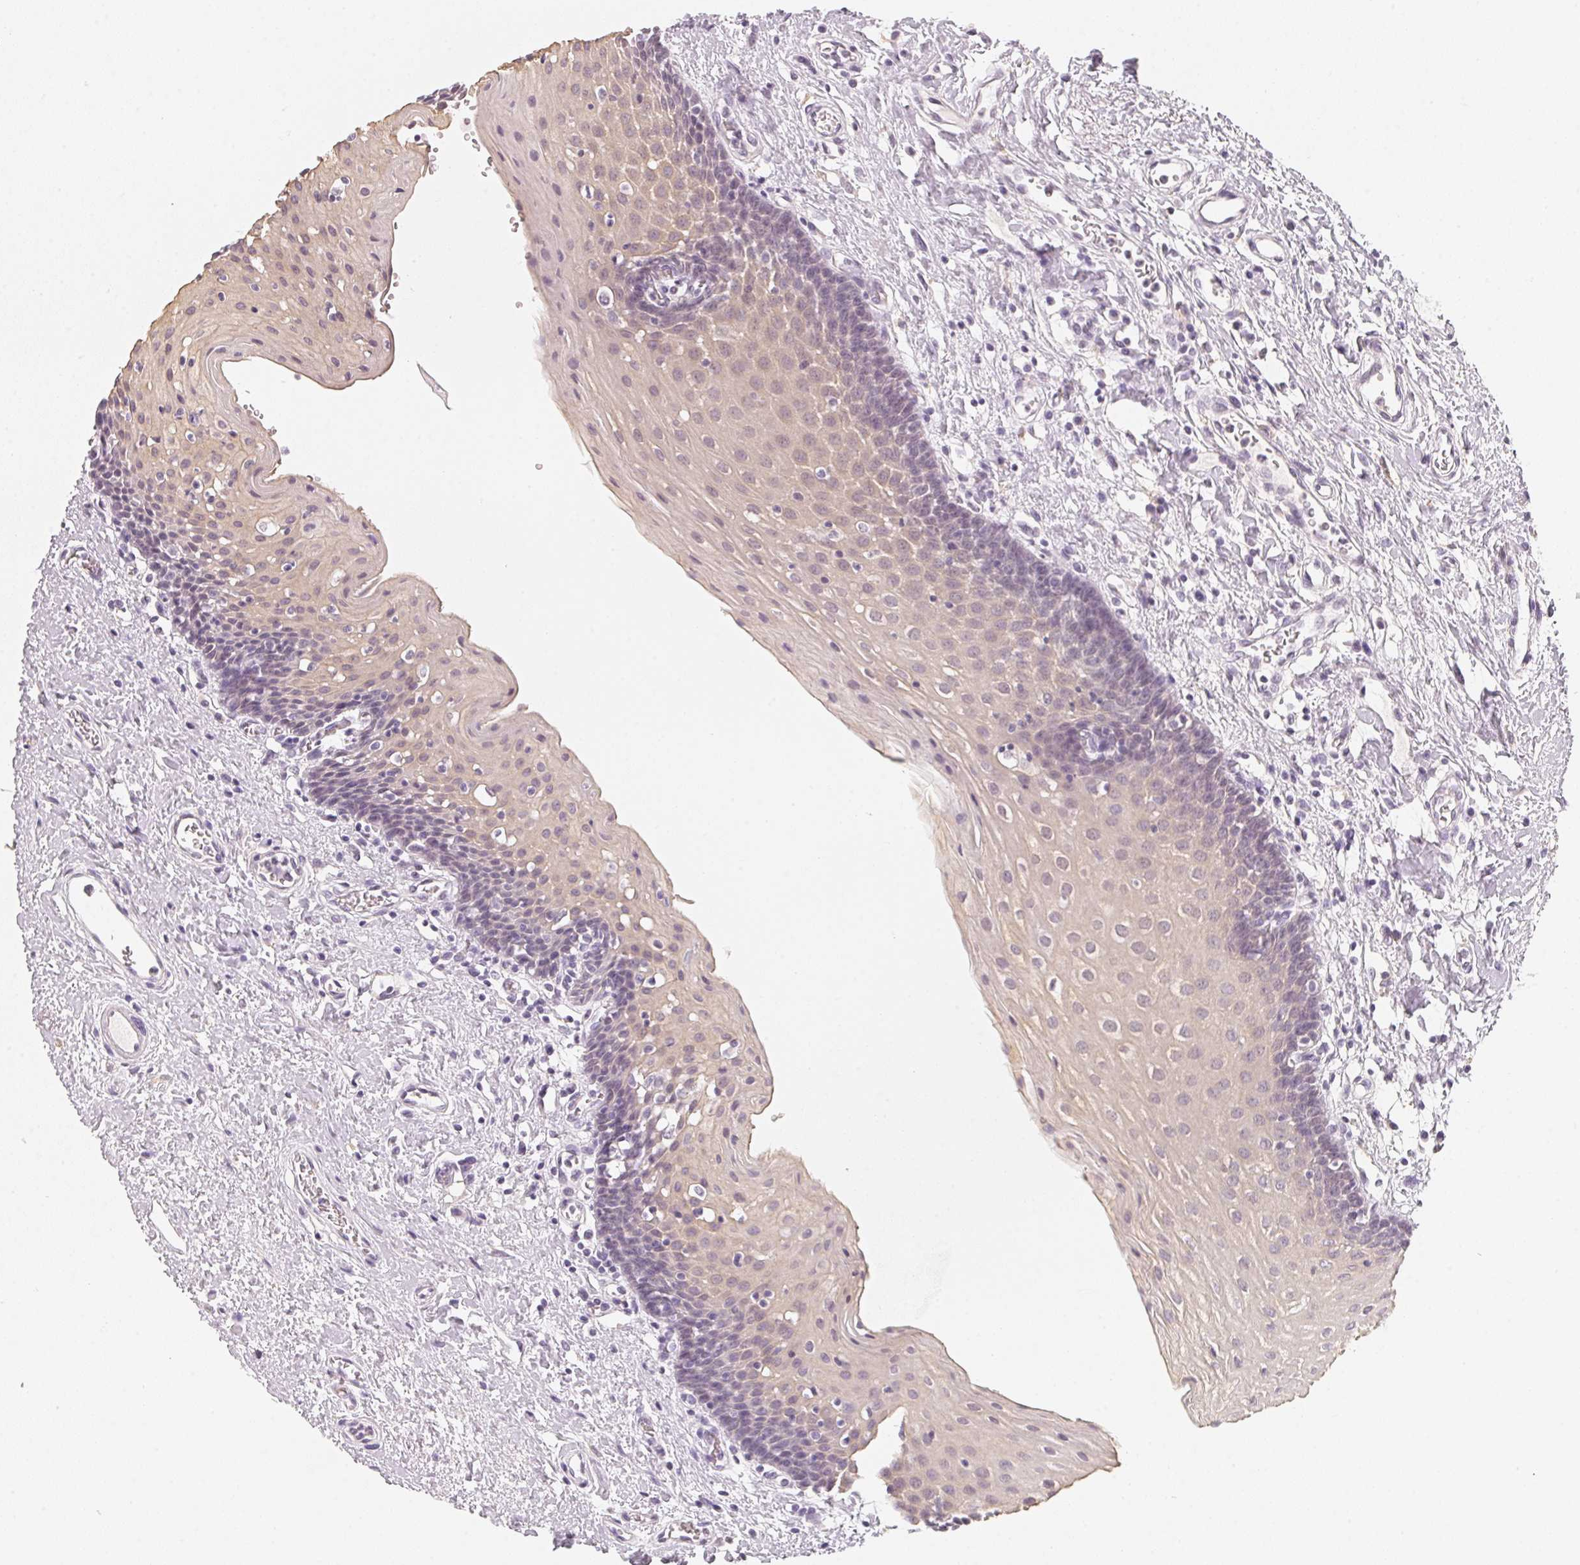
{"staining": {"intensity": "negative", "quantity": "none", "location": "none"}, "tissue": "oral mucosa", "cell_type": "Squamous epithelial cells", "image_type": "normal", "snomed": [{"axis": "morphology", "description": "Normal tissue, NOS"}, {"axis": "topography", "description": "Oral tissue"}], "caption": "Oral mucosa was stained to show a protein in brown. There is no significant expression in squamous epithelial cells. (Brightfield microscopy of DAB (3,3'-diaminobenzidine) immunohistochemistry at high magnification).", "gene": "CFAP276", "patient": {"sex": "female", "age": 43}}